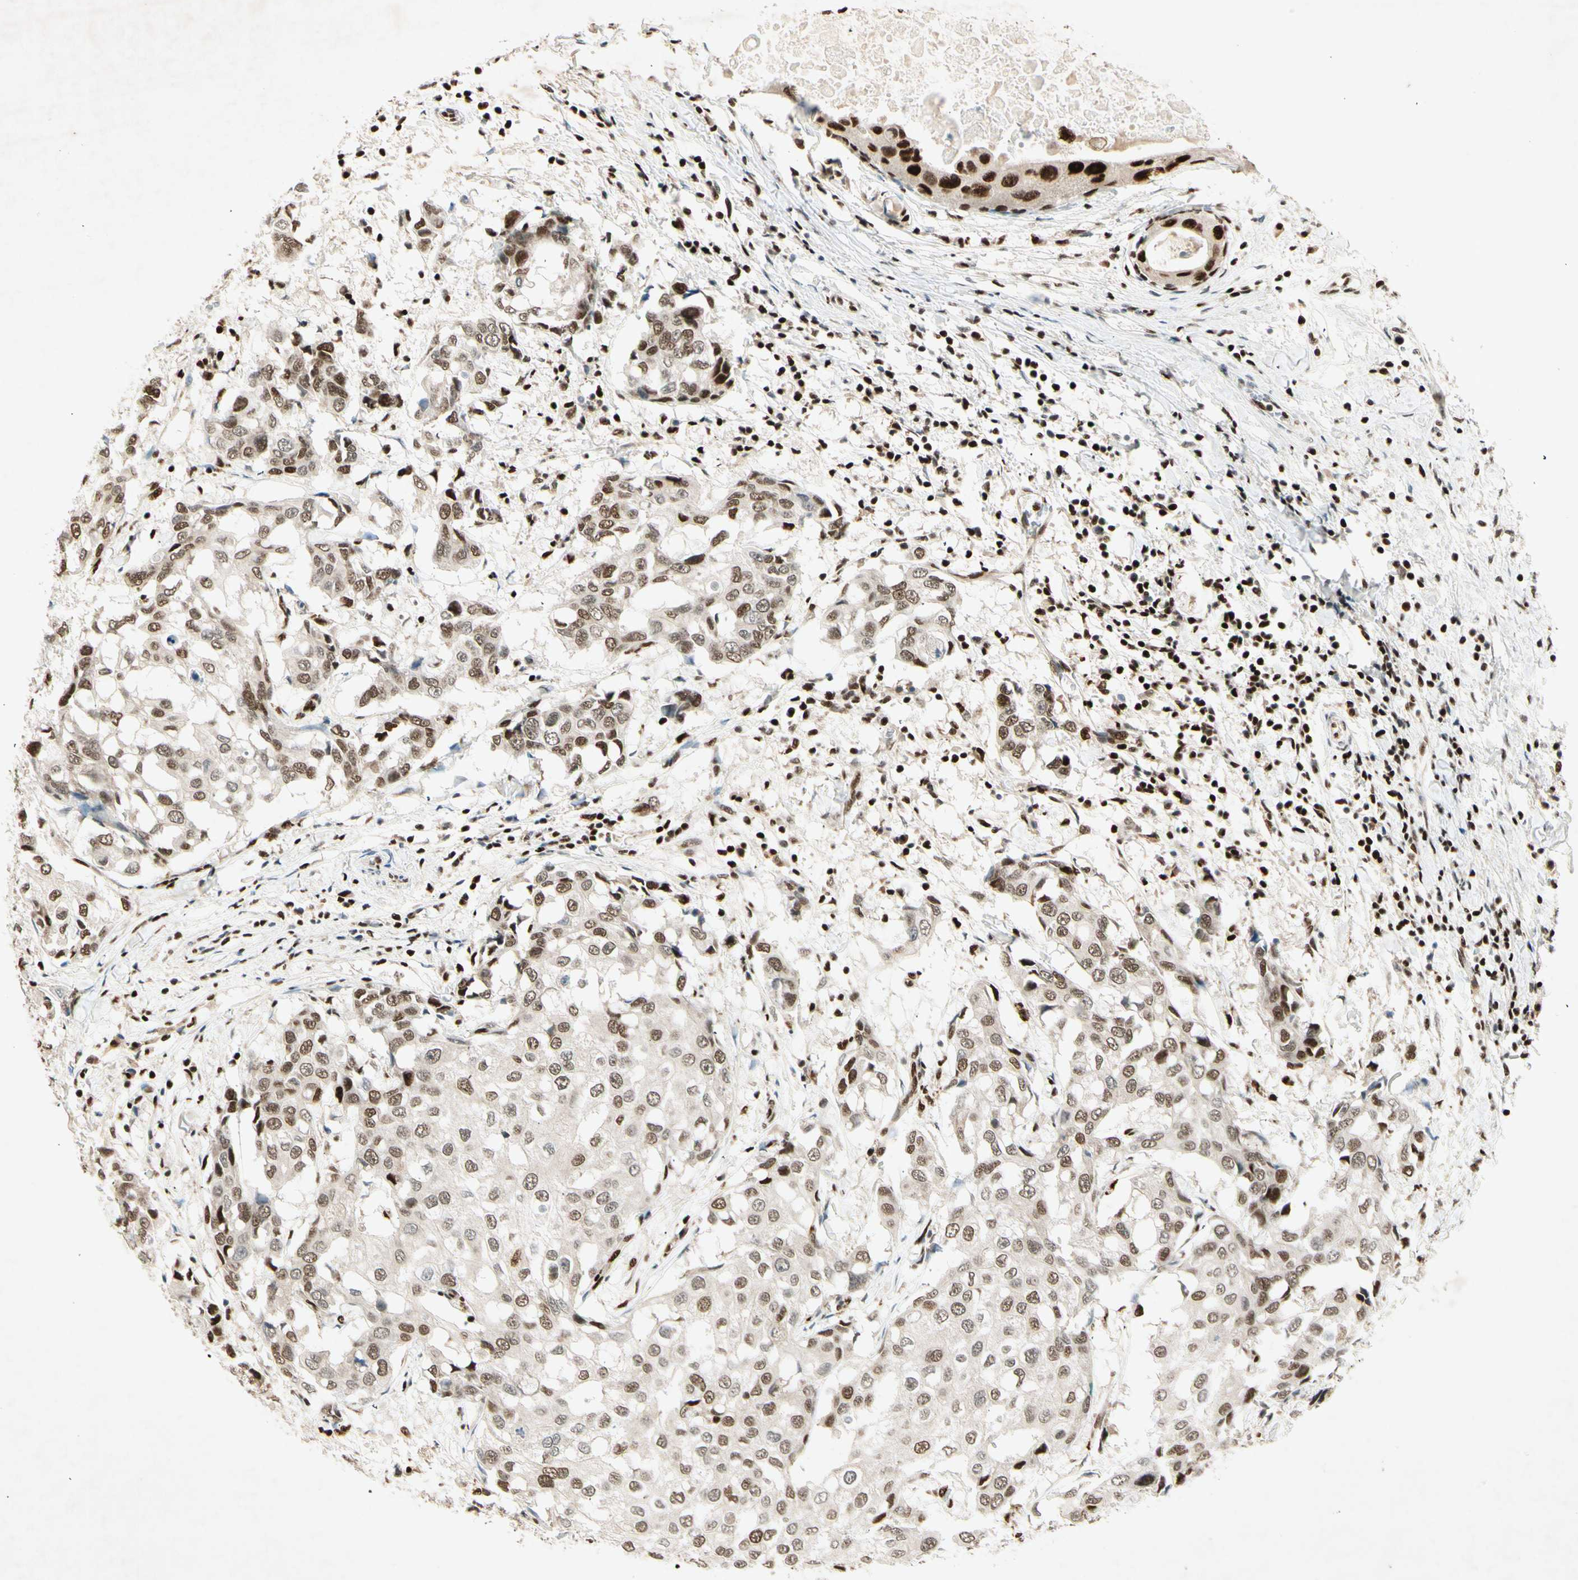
{"staining": {"intensity": "moderate", "quantity": ">75%", "location": "nuclear"}, "tissue": "breast cancer", "cell_type": "Tumor cells", "image_type": "cancer", "snomed": [{"axis": "morphology", "description": "Duct carcinoma"}, {"axis": "topography", "description": "Breast"}], "caption": "Immunohistochemistry of breast cancer (infiltrating ductal carcinoma) reveals medium levels of moderate nuclear staining in approximately >75% of tumor cells. The staining is performed using DAB brown chromogen to label protein expression. The nuclei are counter-stained blue using hematoxylin.", "gene": "RNF43", "patient": {"sex": "female", "age": 27}}